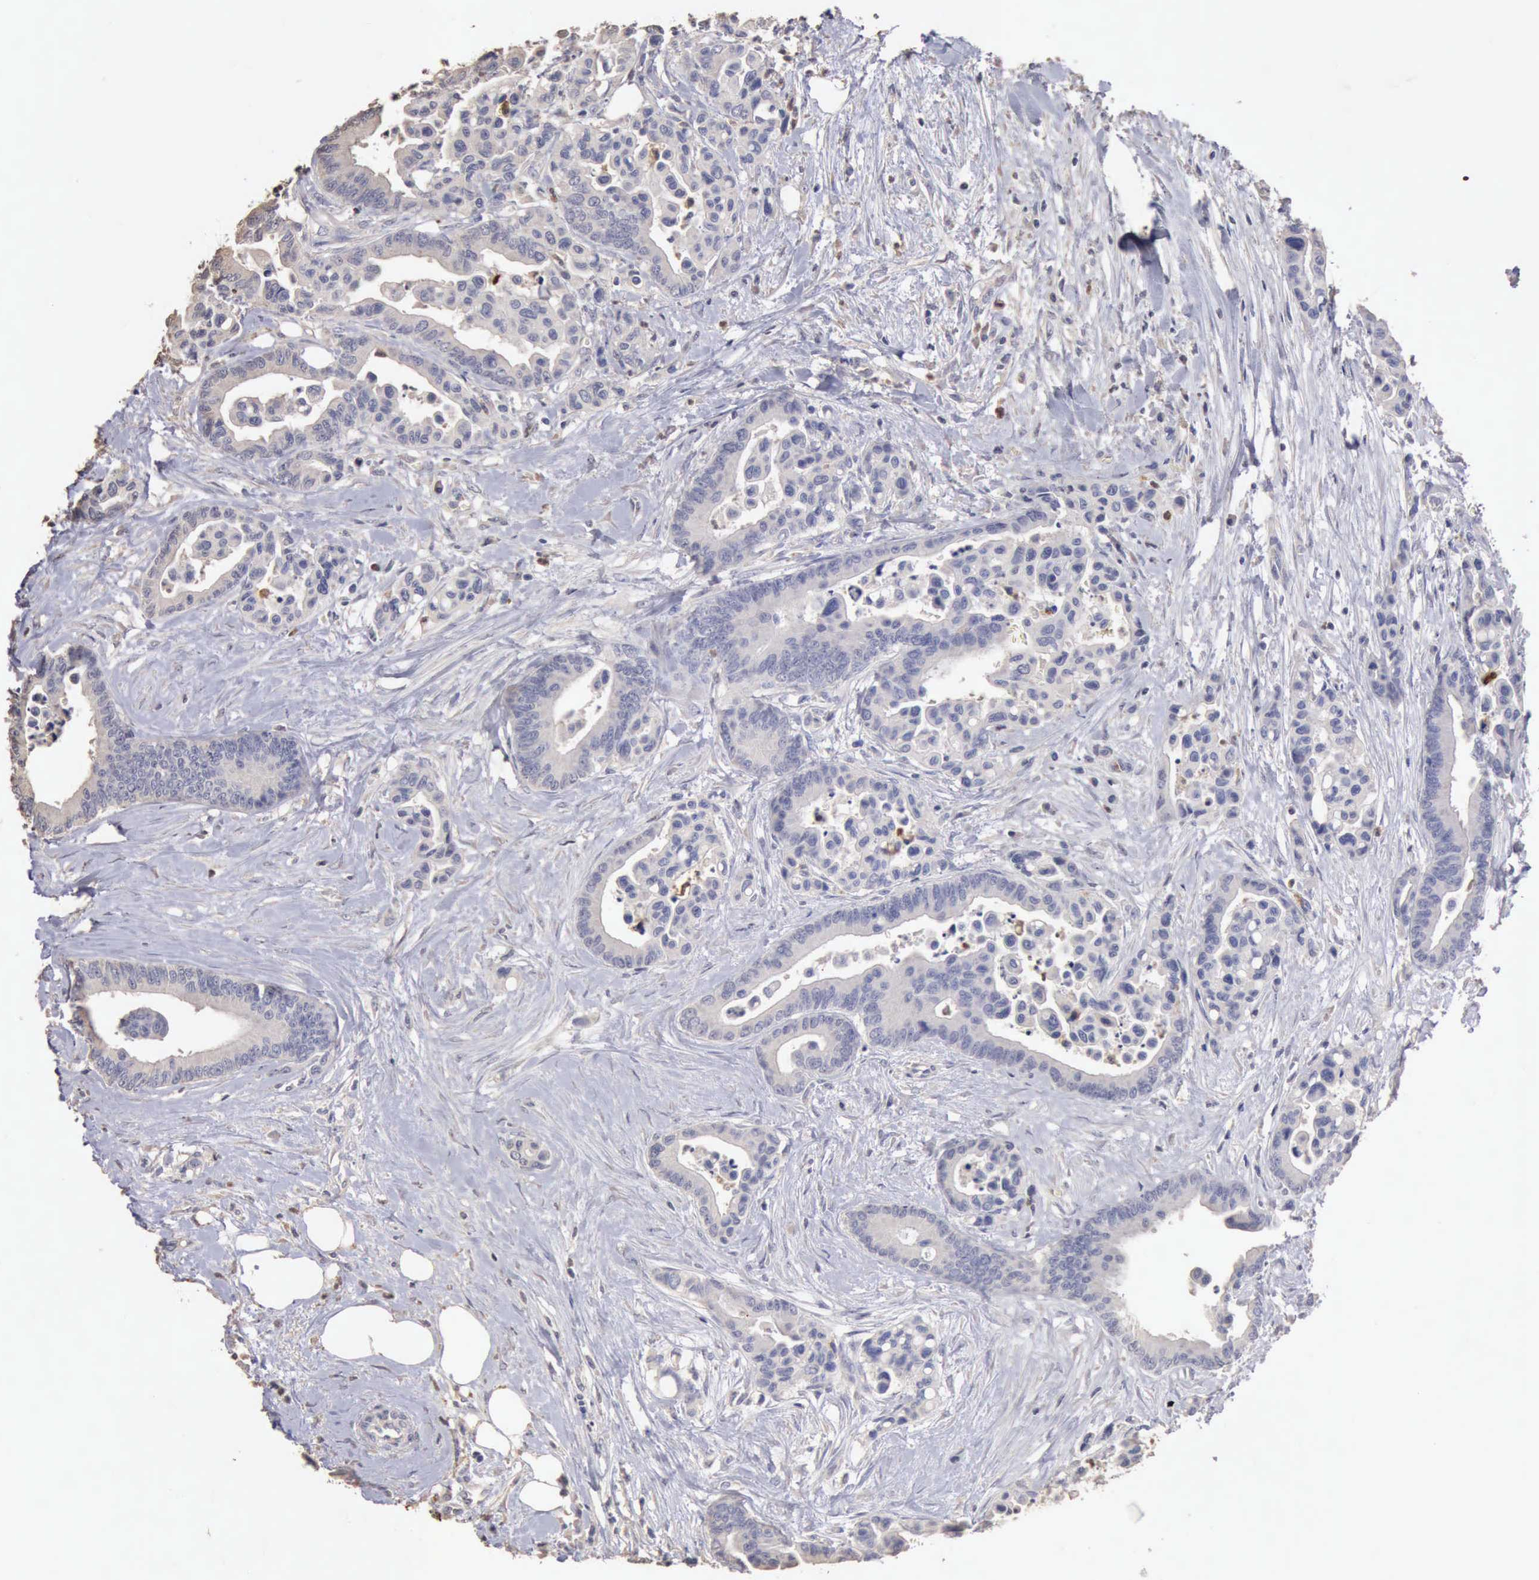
{"staining": {"intensity": "negative", "quantity": "none", "location": "none"}, "tissue": "colorectal cancer", "cell_type": "Tumor cells", "image_type": "cancer", "snomed": [{"axis": "morphology", "description": "Adenocarcinoma, NOS"}, {"axis": "topography", "description": "Colon"}], "caption": "Micrograph shows no significant protein expression in tumor cells of colorectal cancer.", "gene": "KRT6B", "patient": {"sex": "male", "age": 82}}